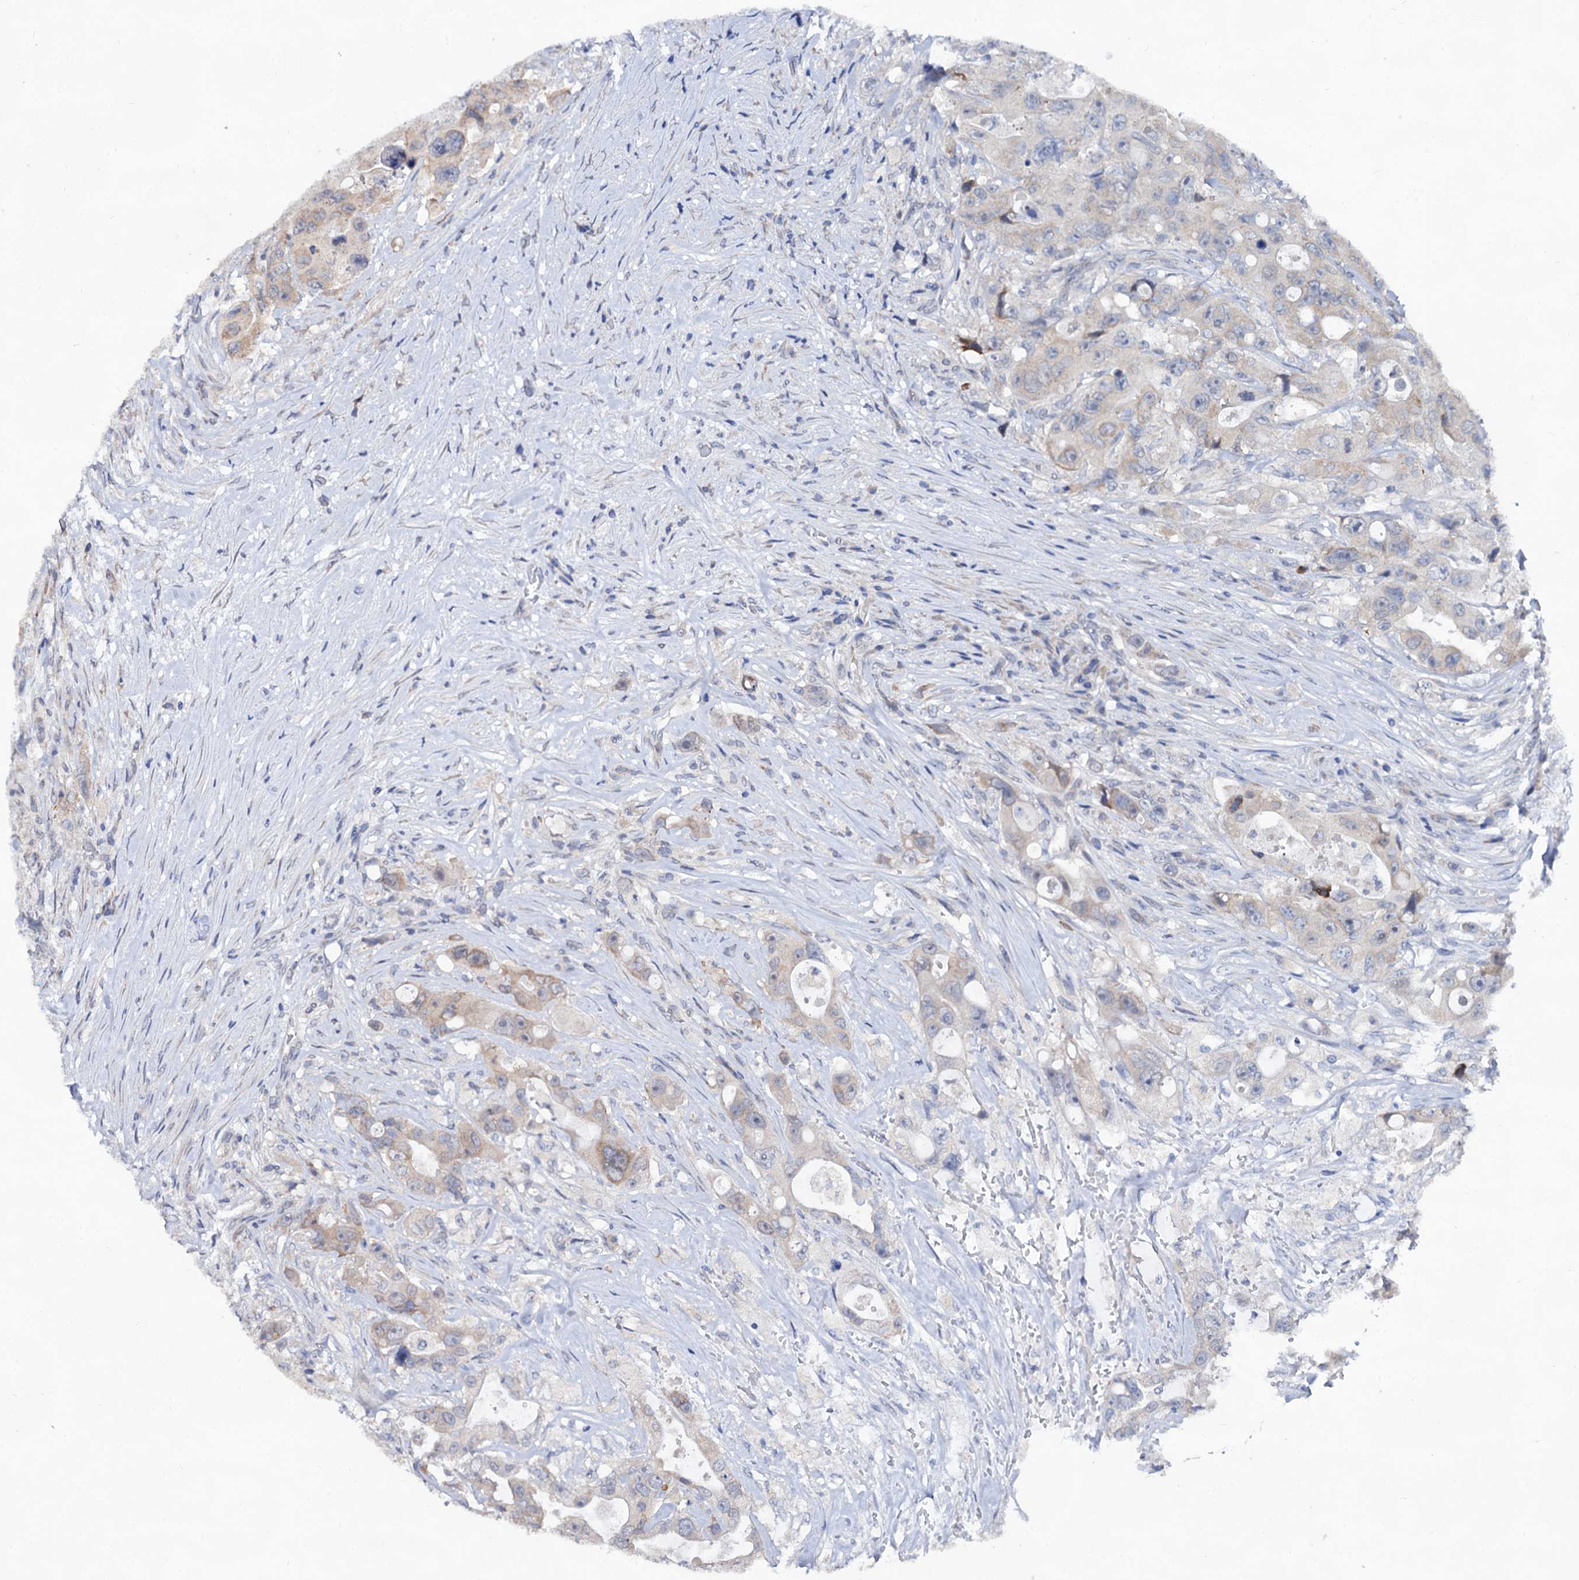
{"staining": {"intensity": "weak", "quantity": "<25%", "location": "cytoplasmic/membranous"}, "tissue": "colorectal cancer", "cell_type": "Tumor cells", "image_type": "cancer", "snomed": [{"axis": "morphology", "description": "Adenocarcinoma, NOS"}, {"axis": "topography", "description": "Colon"}], "caption": "Tumor cells show no significant expression in colorectal adenocarcinoma.", "gene": "CAPRIN2", "patient": {"sex": "female", "age": 46}}